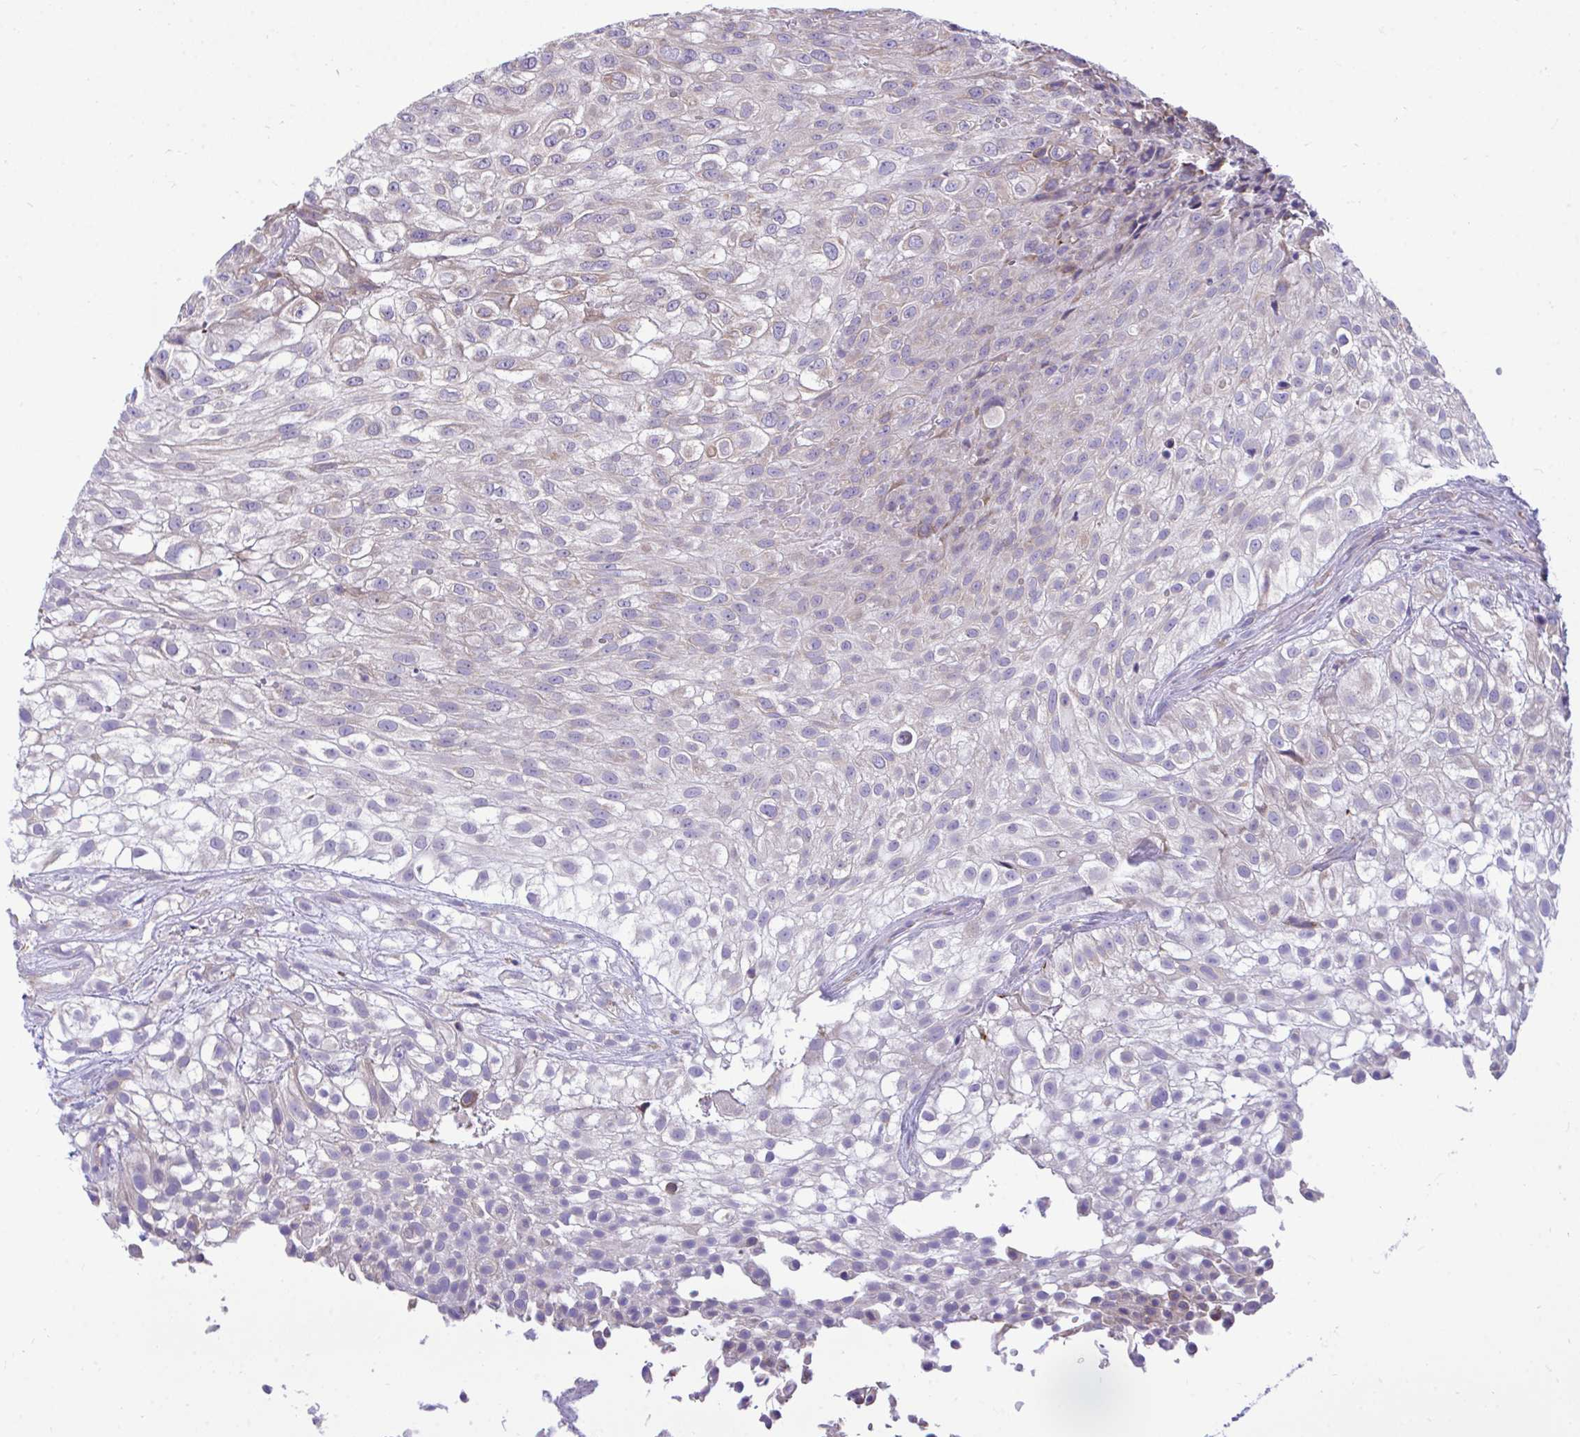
{"staining": {"intensity": "weak", "quantity": "<25%", "location": "cytoplasmic/membranous"}, "tissue": "urothelial cancer", "cell_type": "Tumor cells", "image_type": "cancer", "snomed": [{"axis": "morphology", "description": "Urothelial carcinoma, High grade"}, {"axis": "topography", "description": "Urinary bladder"}], "caption": "Urothelial cancer was stained to show a protein in brown. There is no significant staining in tumor cells. (DAB immunohistochemistry (IHC) visualized using brightfield microscopy, high magnification).", "gene": "PIGK", "patient": {"sex": "male", "age": 56}}